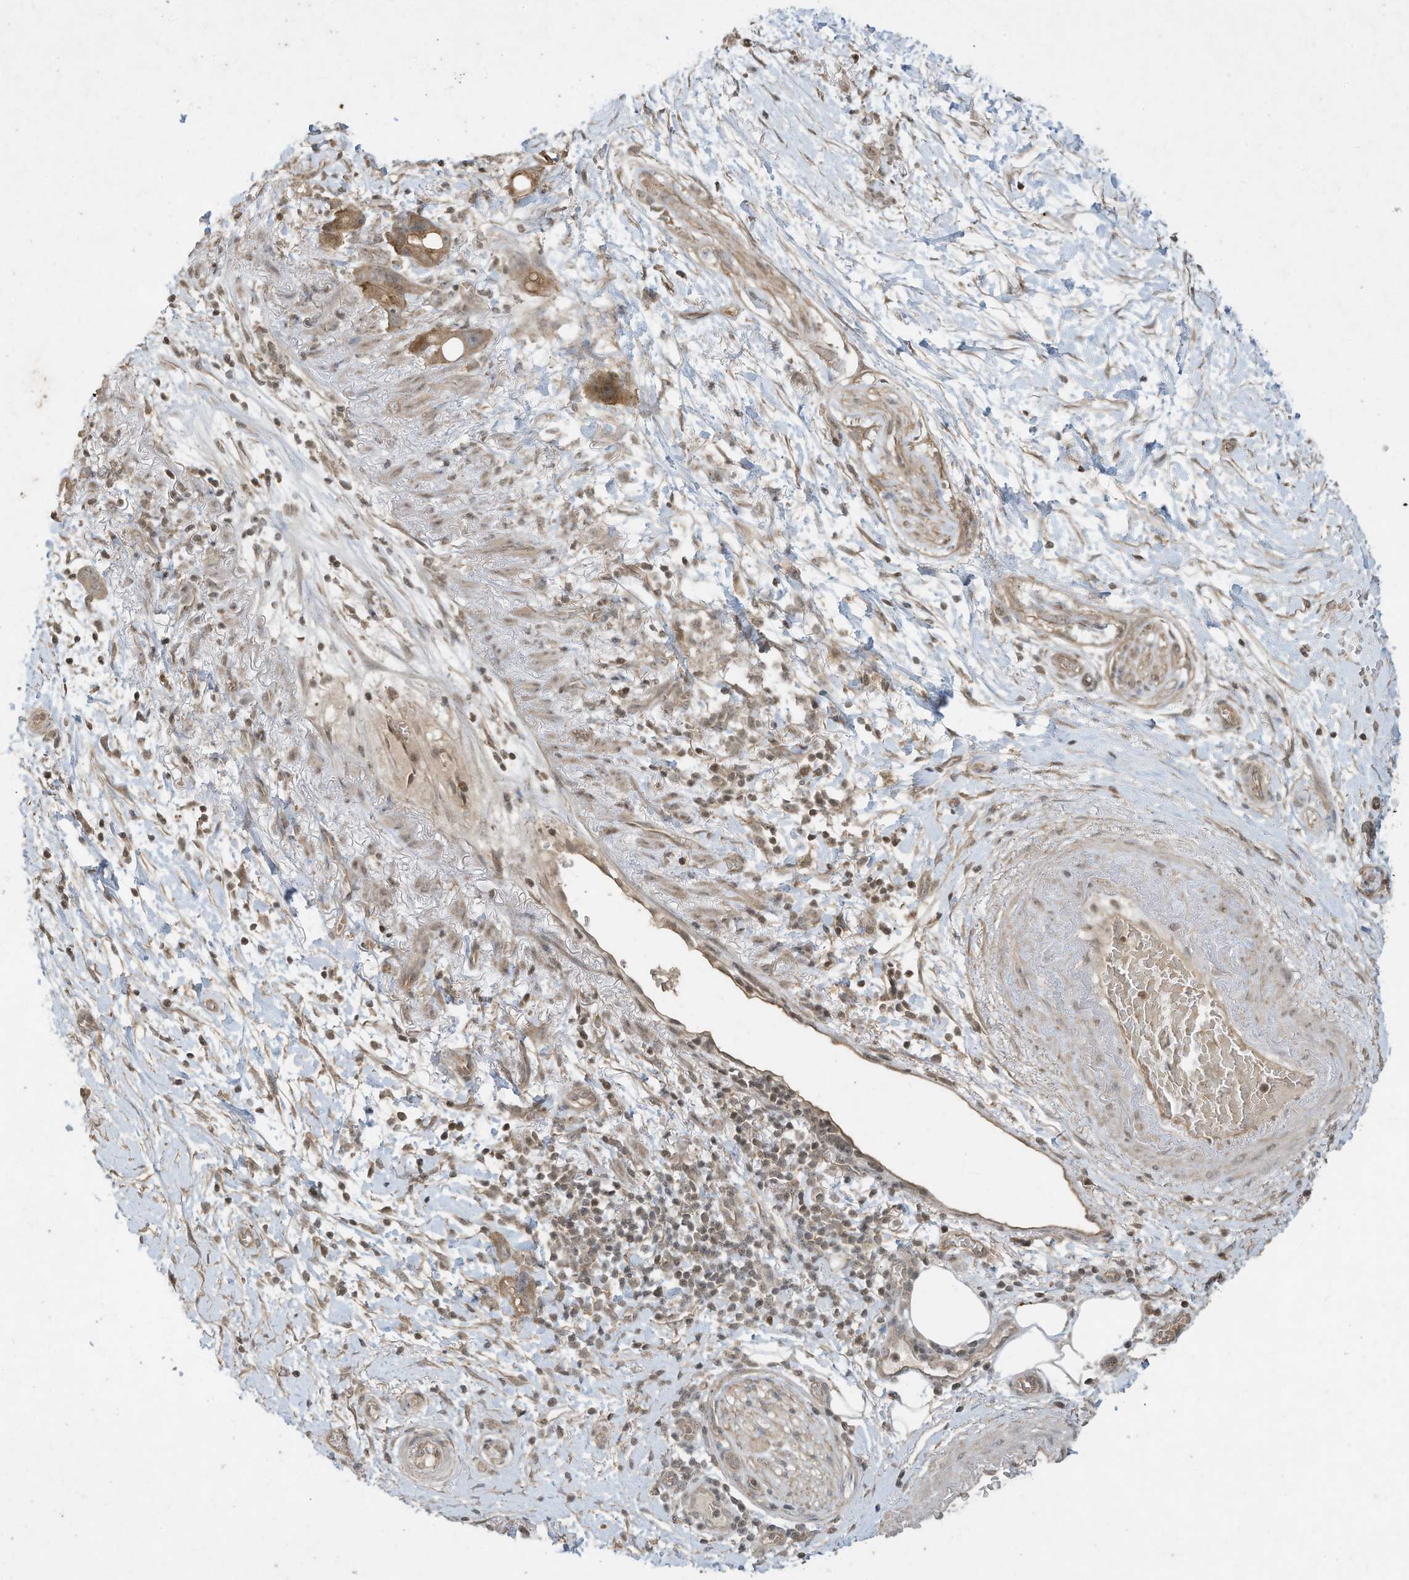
{"staining": {"intensity": "moderate", "quantity": ">75%", "location": "cytoplasmic/membranous"}, "tissue": "pancreatic cancer", "cell_type": "Tumor cells", "image_type": "cancer", "snomed": [{"axis": "morphology", "description": "Normal tissue, NOS"}, {"axis": "morphology", "description": "Adenocarcinoma, NOS"}, {"axis": "topography", "description": "Pancreas"}], "caption": "This is an image of immunohistochemistry staining of pancreatic cancer, which shows moderate expression in the cytoplasmic/membranous of tumor cells.", "gene": "MATN2", "patient": {"sex": "female", "age": 68}}